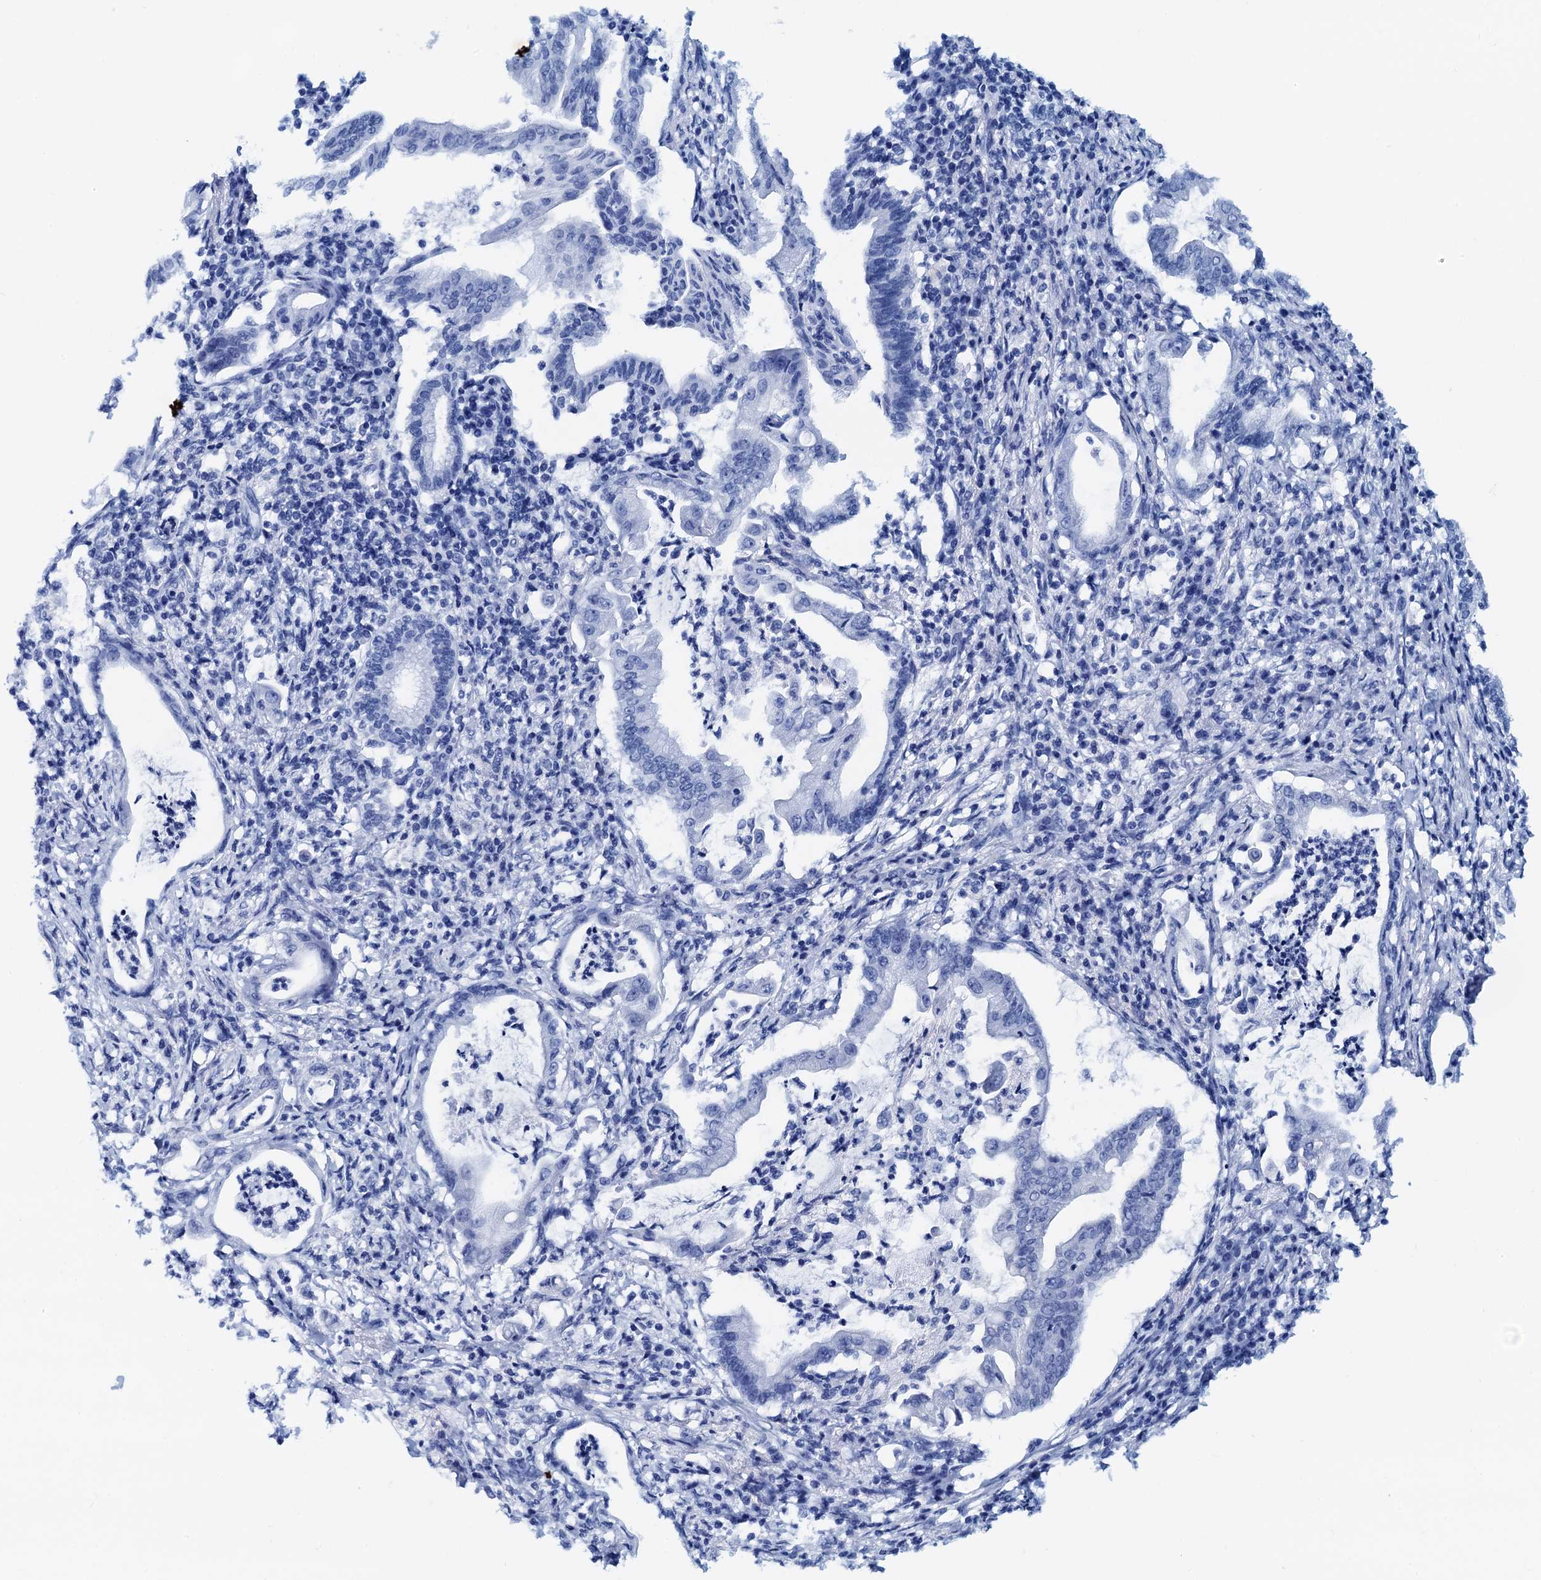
{"staining": {"intensity": "negative", "quantity": "none", "location": "none"}, "tissue": "pancreatic cancer", "cell_type": "Tumor cells", "image_type": "cancer", "snomed": [{"axis": "morphology", "description": "Adenocarcinoma, NOS"}, {"axis": "topography", "description": "Pancreas"}], "caption": "Pancreatic adenocarcinoma was stained to show a protein in brown. There is no significant staining in tumor cells. The staining was performed using DAB to visualize the protein expression in brown, while the nuclei were stained in blue with hematoxylin (Magnification: 20x).", "gene": "PTGES3", "patient": {"sex": "female", "age": 55}}